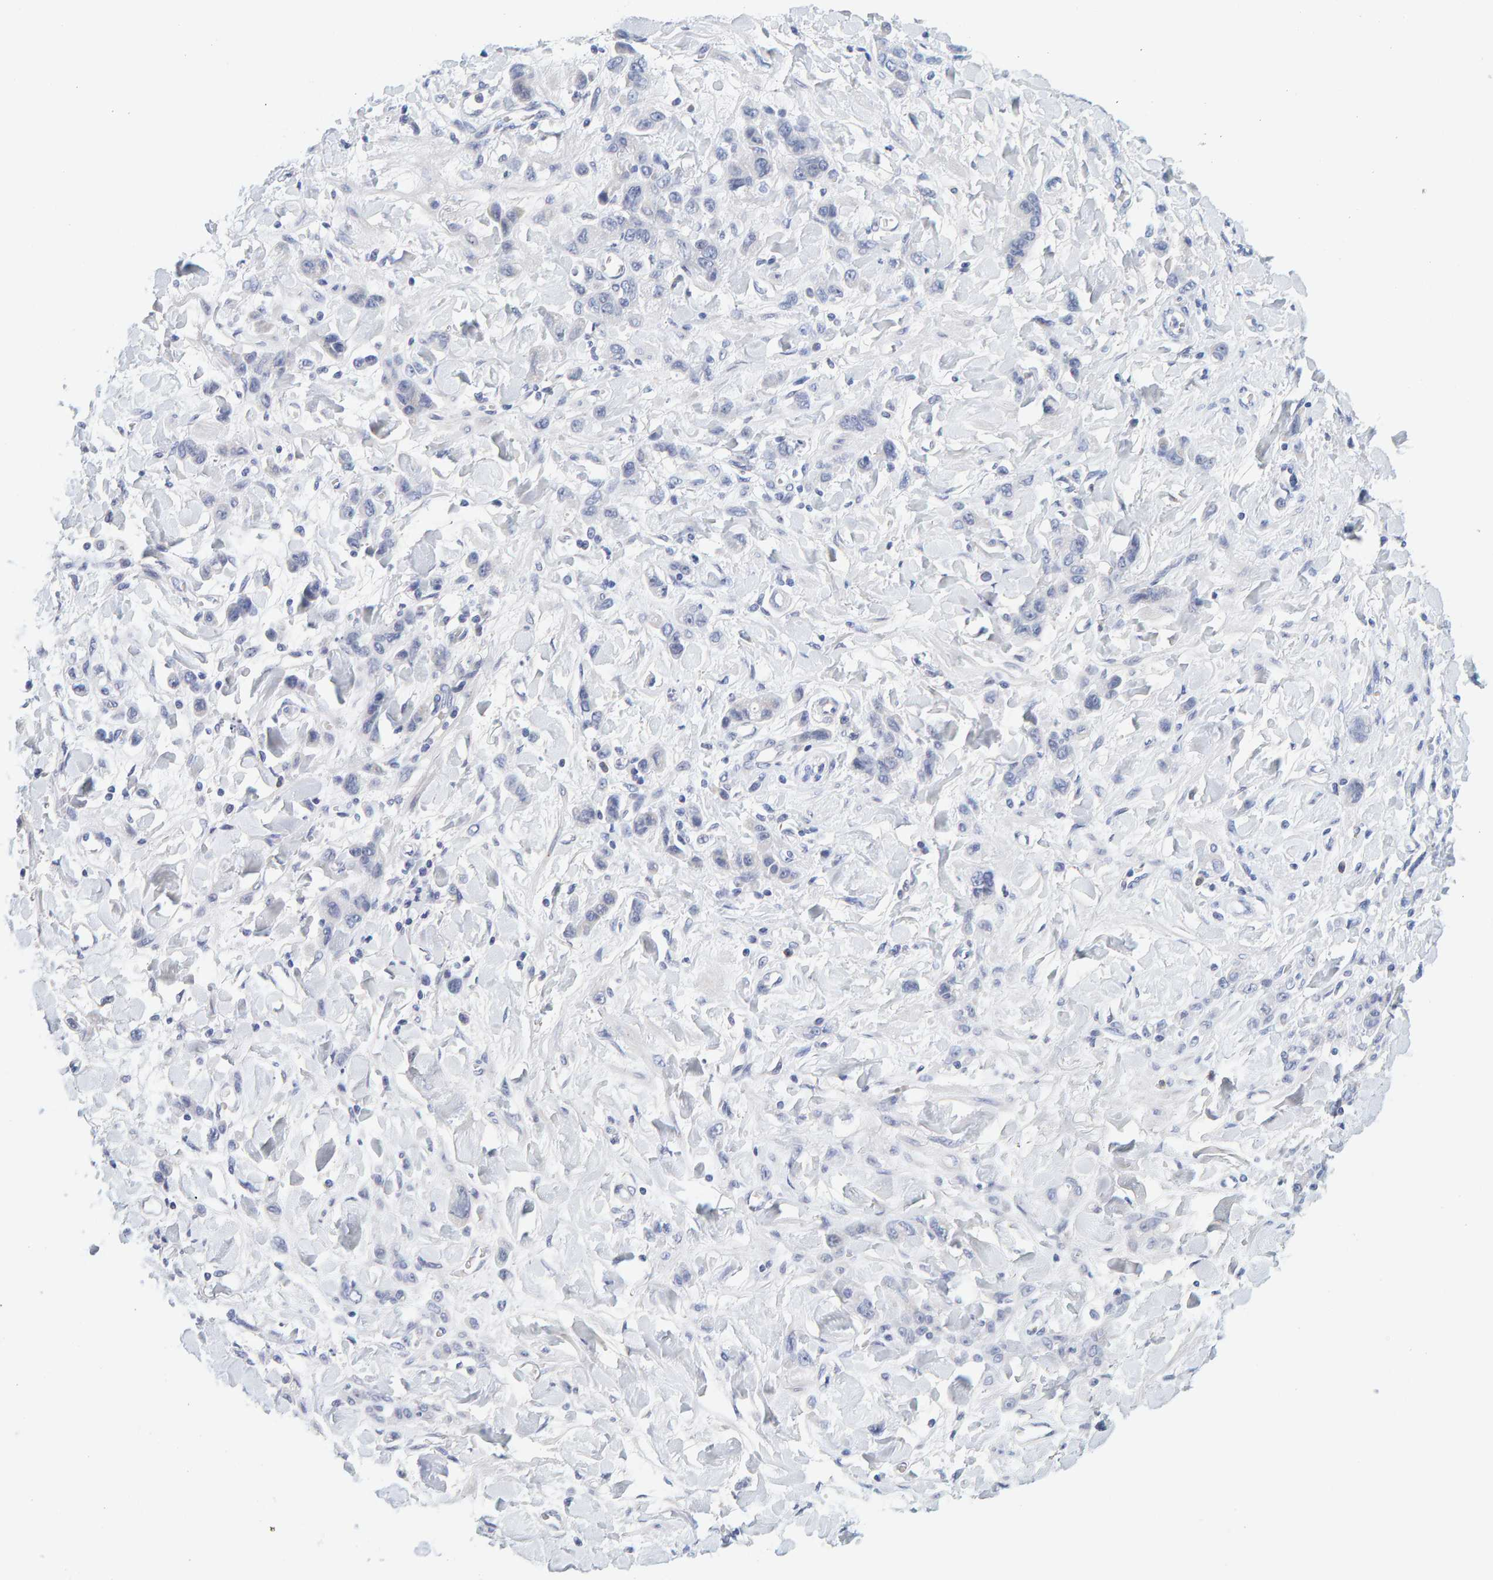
{"staining": {"intensity": "negative", "quantity": "none", "location": "none"}, "tissue": "stomach cancer", "cell_type": "Tumor cells", "image_type": "cancer", "snomed": [{"axis": "morphology", "description": "Normal tissue, NOS"}, {"axis": "morphology", "description": "Adenocarcinoma, NOS"}, {"axis": "topography", "description": "Stomach"}], "caption": "This is a photomicrograph of immunohistochemistry (IHC) staining of stomach cancer (adenocarcinoma), which shows no positivity in tumor cells. (DAB IHC with hematoxylin counter stain).", "gene": "MOG", "patient": {"sex": "male", "age": 82}}